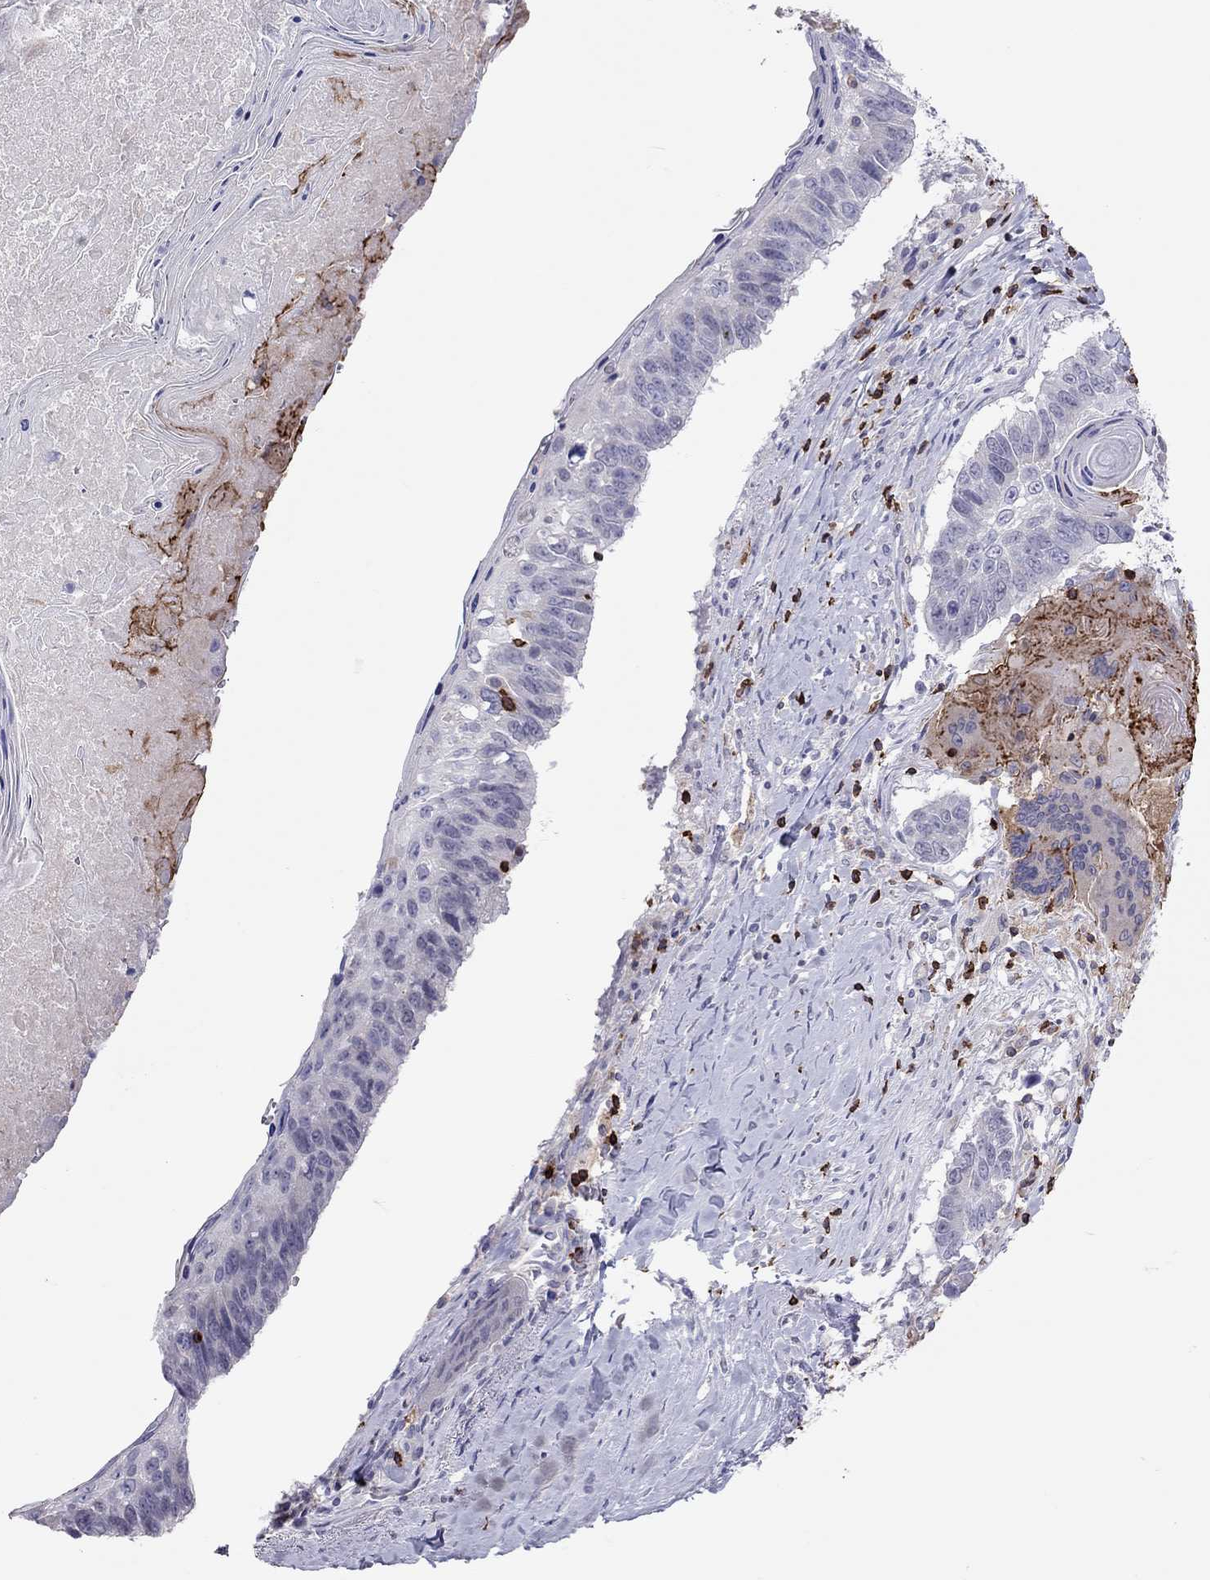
{"staining": {"intensity": "negative", "quantity": "none", "location": "none"}, "tissue": "lung cancer", "cell_type": "Tumor cells", "image_type": "cancer", "snomed": [{"axis": "morphology", "description": "Squamous cell carcinoma, NOS"}, {"axis": "topography", "description": "Lung"}], "caption": "DAB (3,3'-diaminobenzidine) immunohistochemical staining of lung cancer (squamous cell carcinoma) exhibits no significant staining in tumor cells.", "gene": "MND1", "patient": {"sex": "male", "age": 73}}